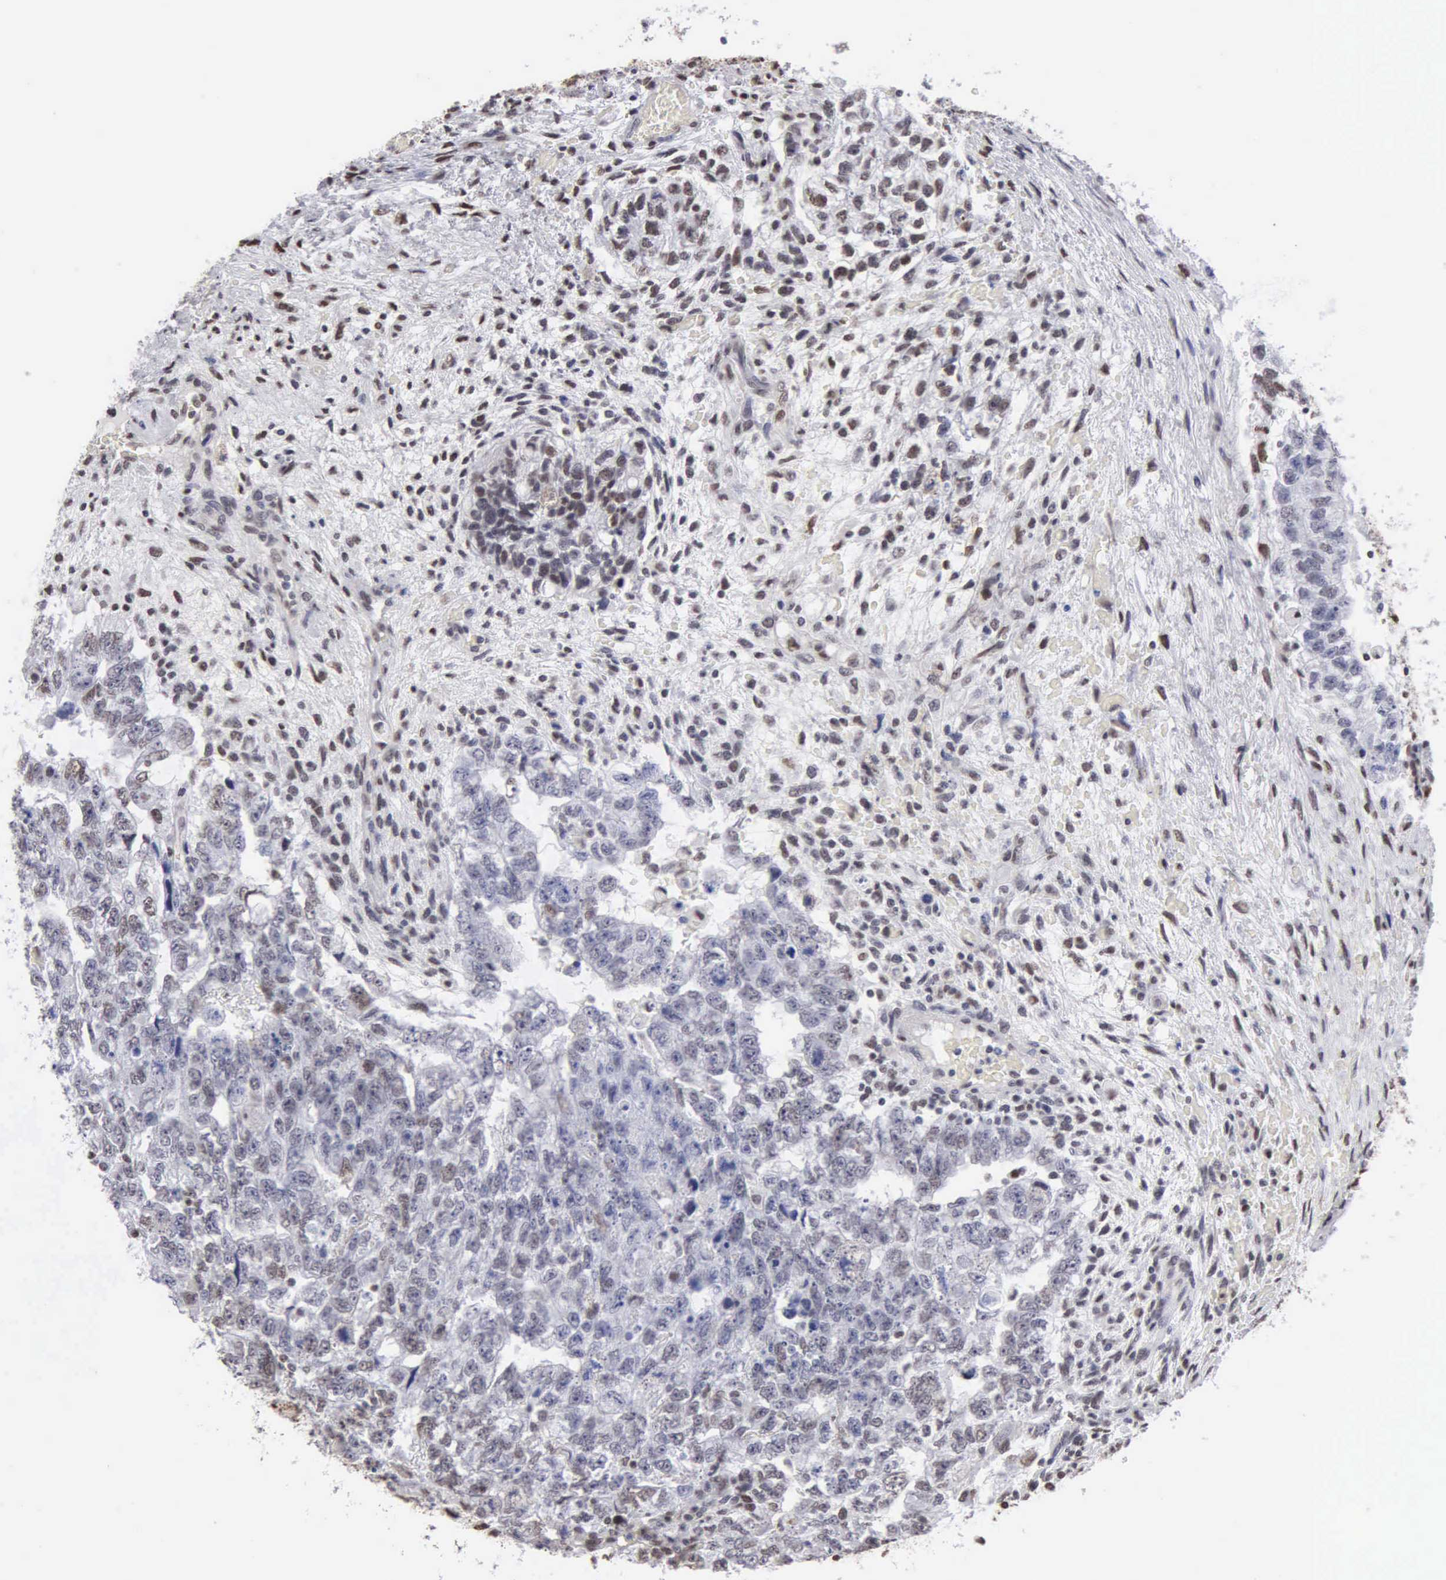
{"staining": {"intensity": "negative", "quantity": "none", "location": "none"}, "tissue": "testis cancer", "cell_type": "Tumor cells", "image_type": "cancer", "snomed": [{"axis": "morphology", "description": "Carcinoma, Embryonal, NOS"}, {"axis": "topography", "description": "Testis"}], "caption": "There is no significant staining in tumor cells of testis cancer. The staining is performed using DAB (3,3'-diaminobenzidine) brown chromogen with nuclei counter-stained in using hematoxylin.", "gene": "CCNG1", "patient": {"sex": "male", "age": 36}}